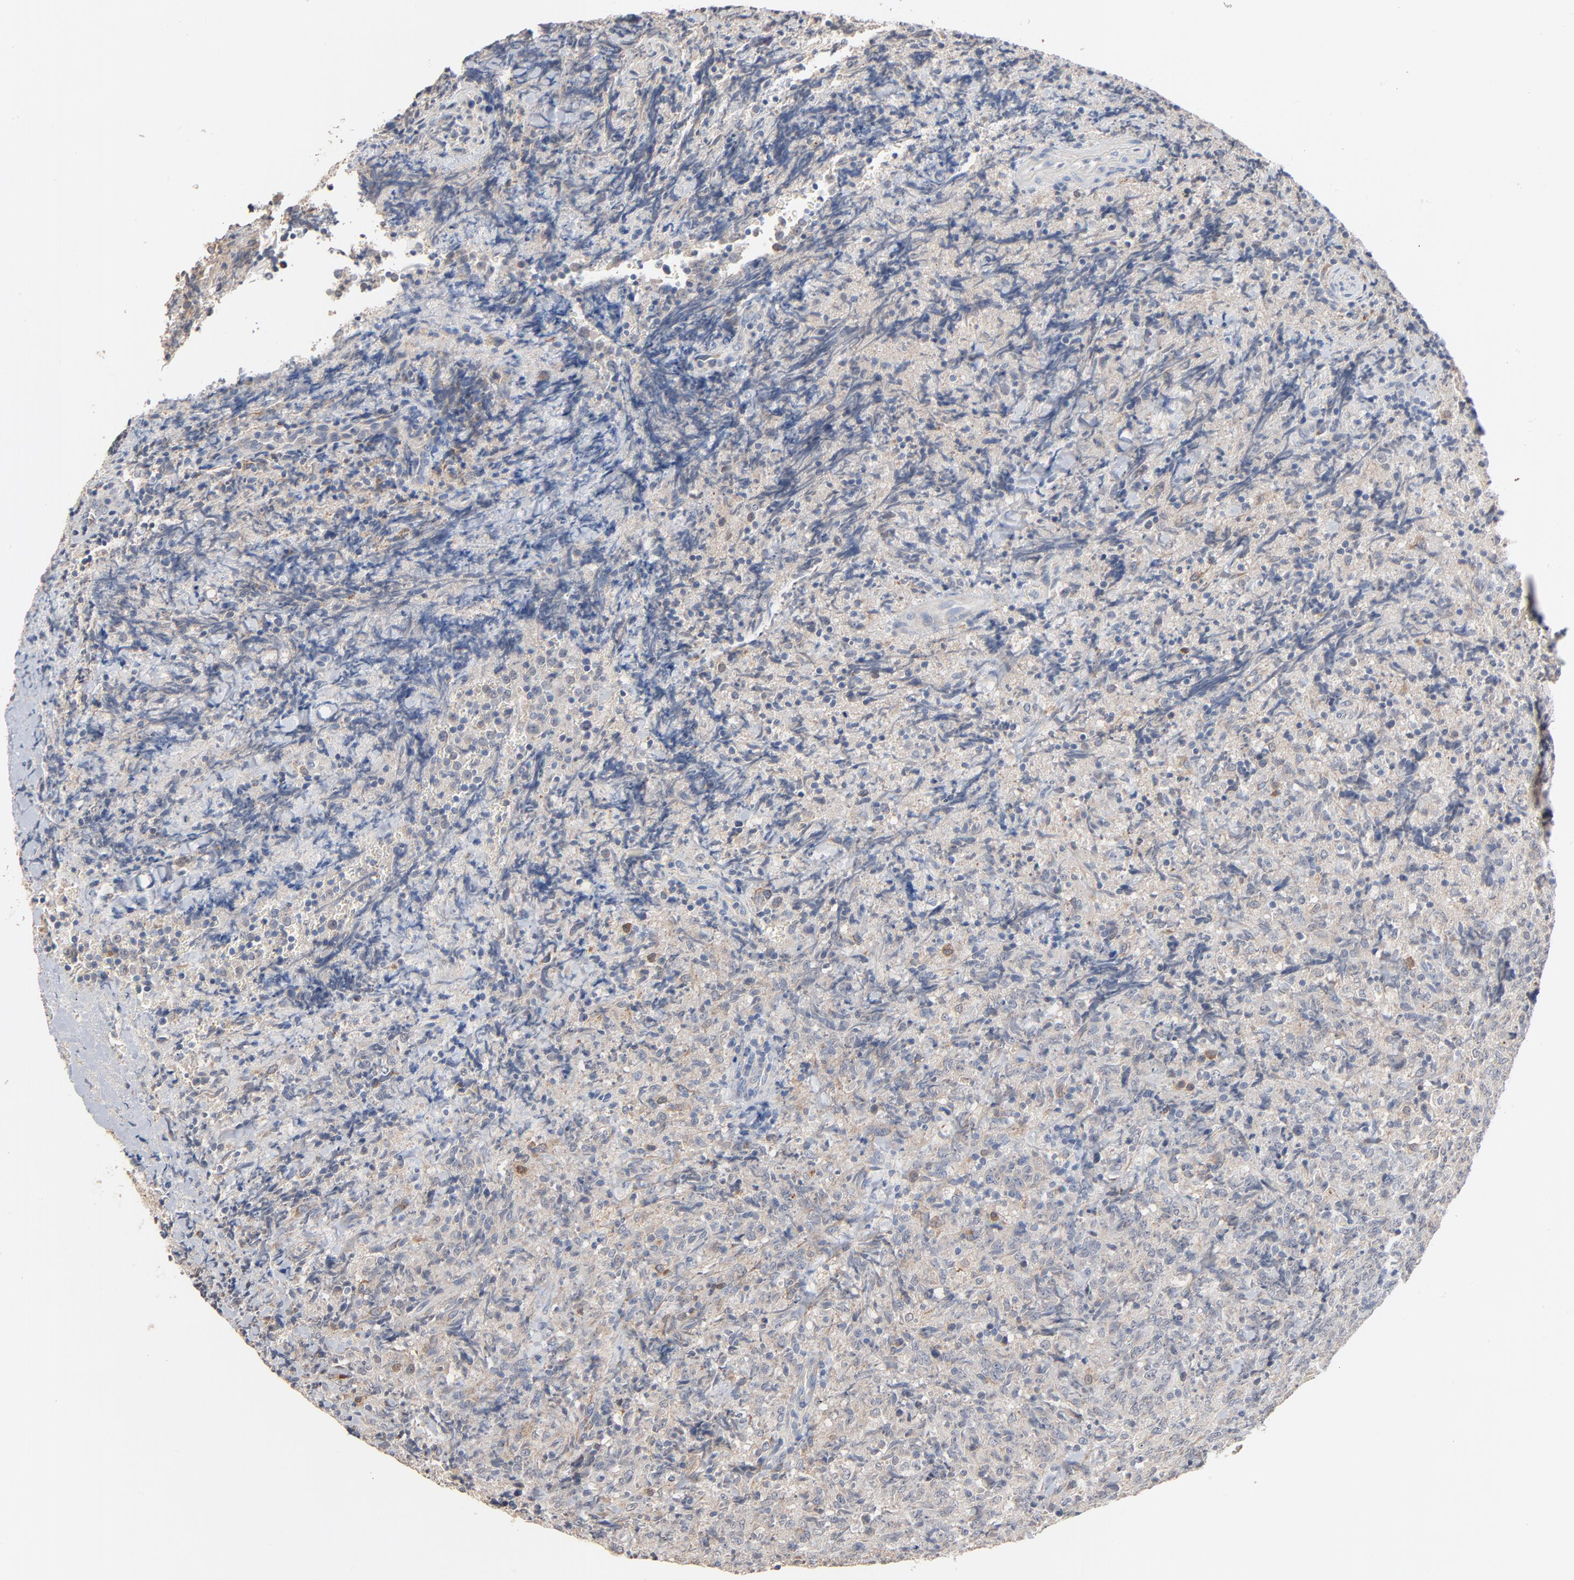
{"staining": {"intensity": "negative", "quantity": "none", "location": "none"}, "tissue": "lymphoma", "cell_type": "Tumor cells", "image_type": "cancer", "snomed": [{"axis": "morphology", "description": "Malignant lymphoma, non-Hodgkin's type, High grade"}, {"axis": "topography", "description": "Tonsil"}], "caption": "High-grade malignant lymphoma, non-Hodgkin's type was stained to show a protein in brown. There is no significant expression in tumor cells. (DAB IHC visualized using brightfield microscopy, high magnification).", "gene": "ZDHHC8", "patient": {"sex": "female", "age": 36}}